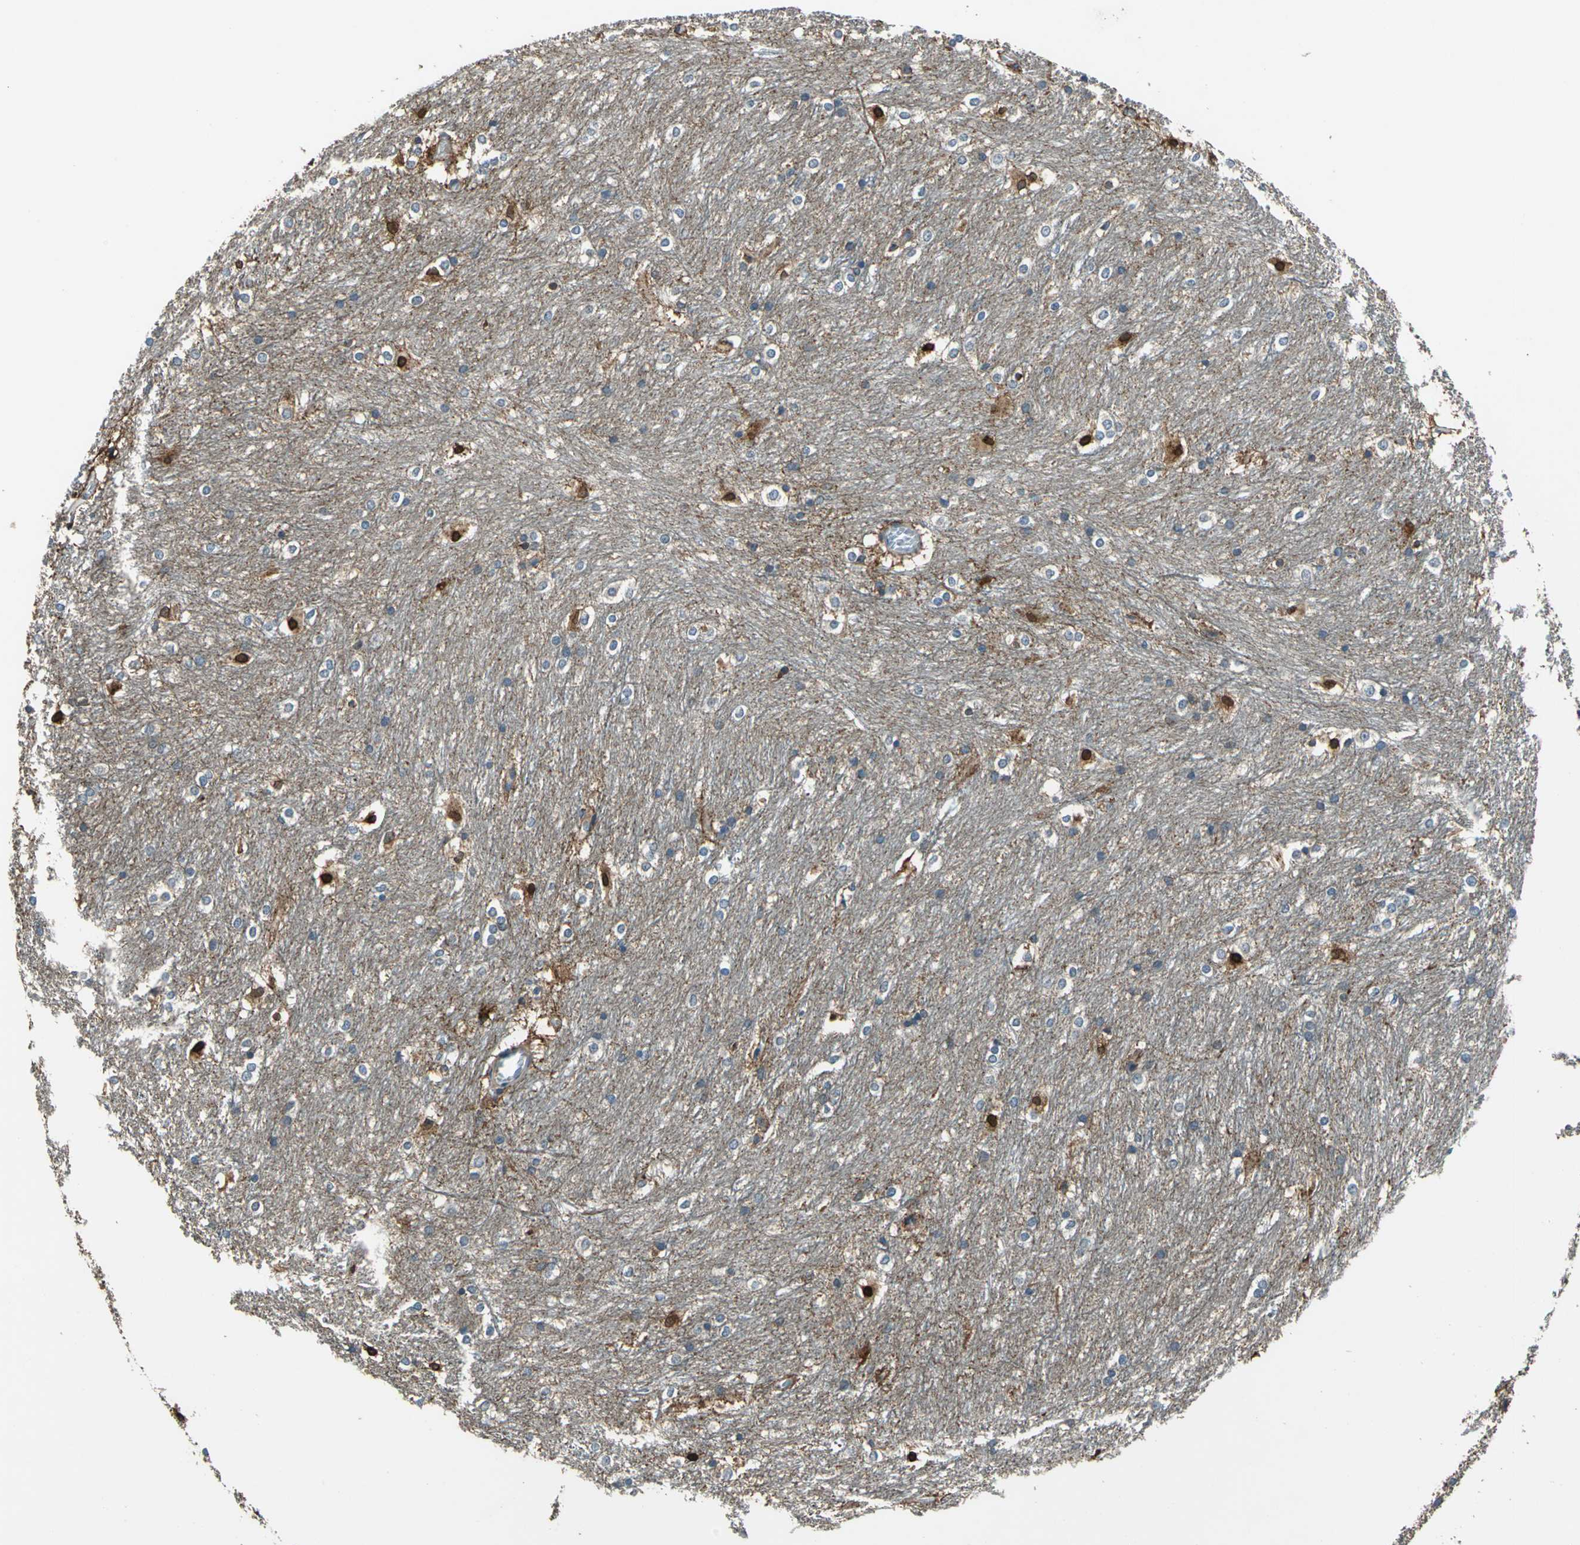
{"staining": {"intensity": "strong", "quantity": "<25%", "location": "cytoplasmic/membranous"}, "tissue": "caudate", "cell_type": "Glial cells", "image_type": "normal", "snomed": [{"axis": "morphology", "description": "Normal tissue, NOS"}, {"axis": "topography", "description": "Lateral ventricle wall"}], "caption": "Protein positivity by immunohistochemistry (IHC) demonstrates strong cytoplasmic/membranous positivity in approximately <25% of glial cells in normal caudate.", "gene": "PRKCA", "patient": {"sex": "female", "age": 19}}